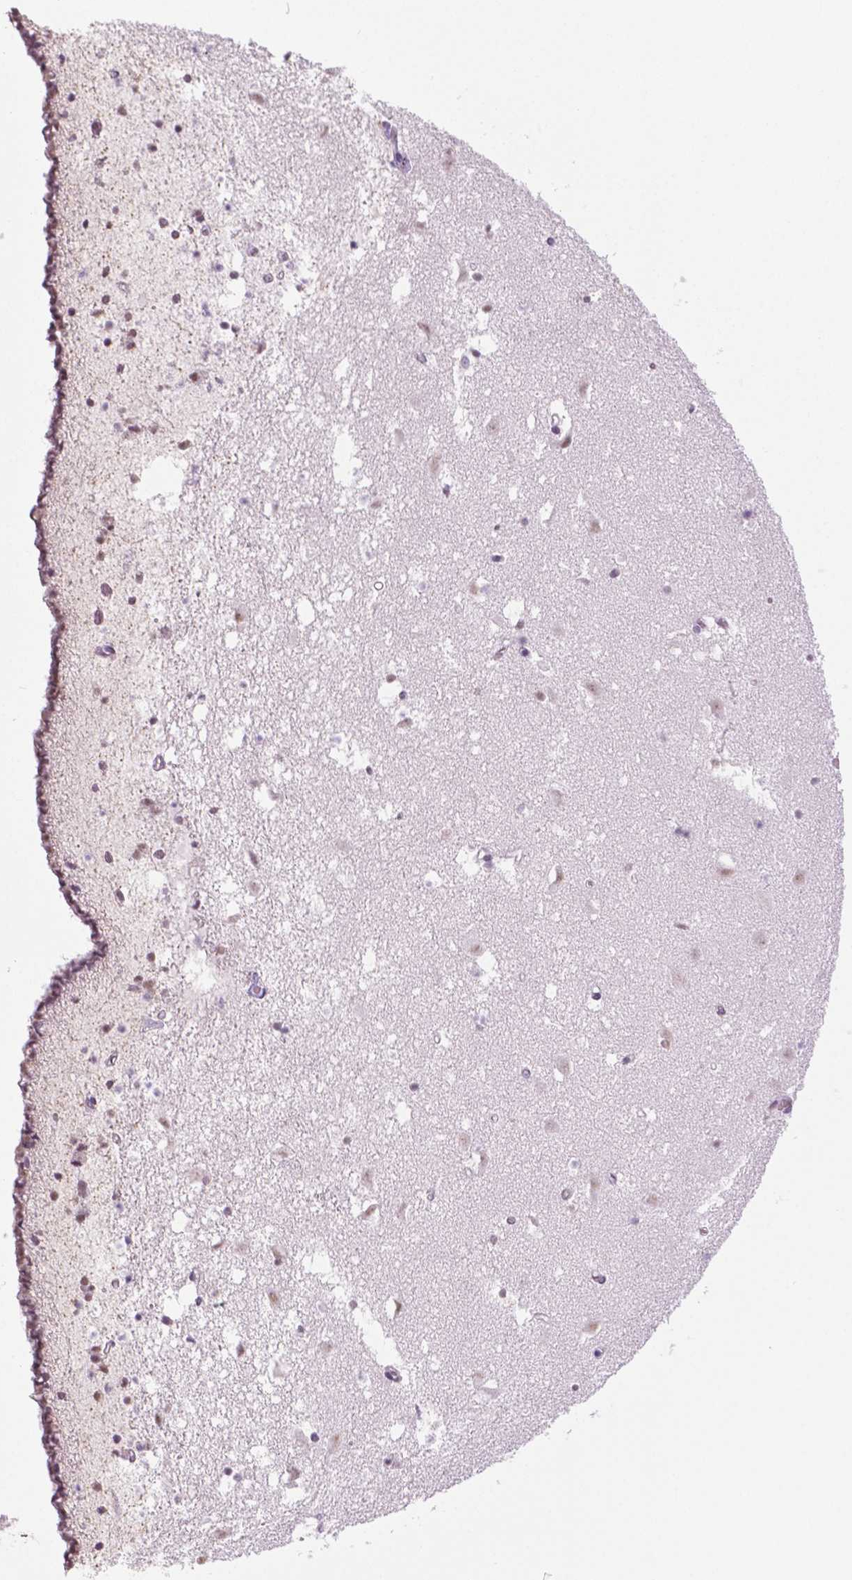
{"staining": {"intensity": "weak", "quantity": "<25%", "location": "nuclear"}, "tissue": "caudate", "cell_type": "Glial cells", "image_type": "normal", "snomed": [{"axis": "morphology", "description": "Normal tissue, NOS"}, {"axis": "topography", "description": "Lateral ventricle wall"}], "caption": "IHC of benign caudate displays no expression in glial cells.", "gene": "IGF2BP1", "patient": {"sex": "female", "age": 42}}